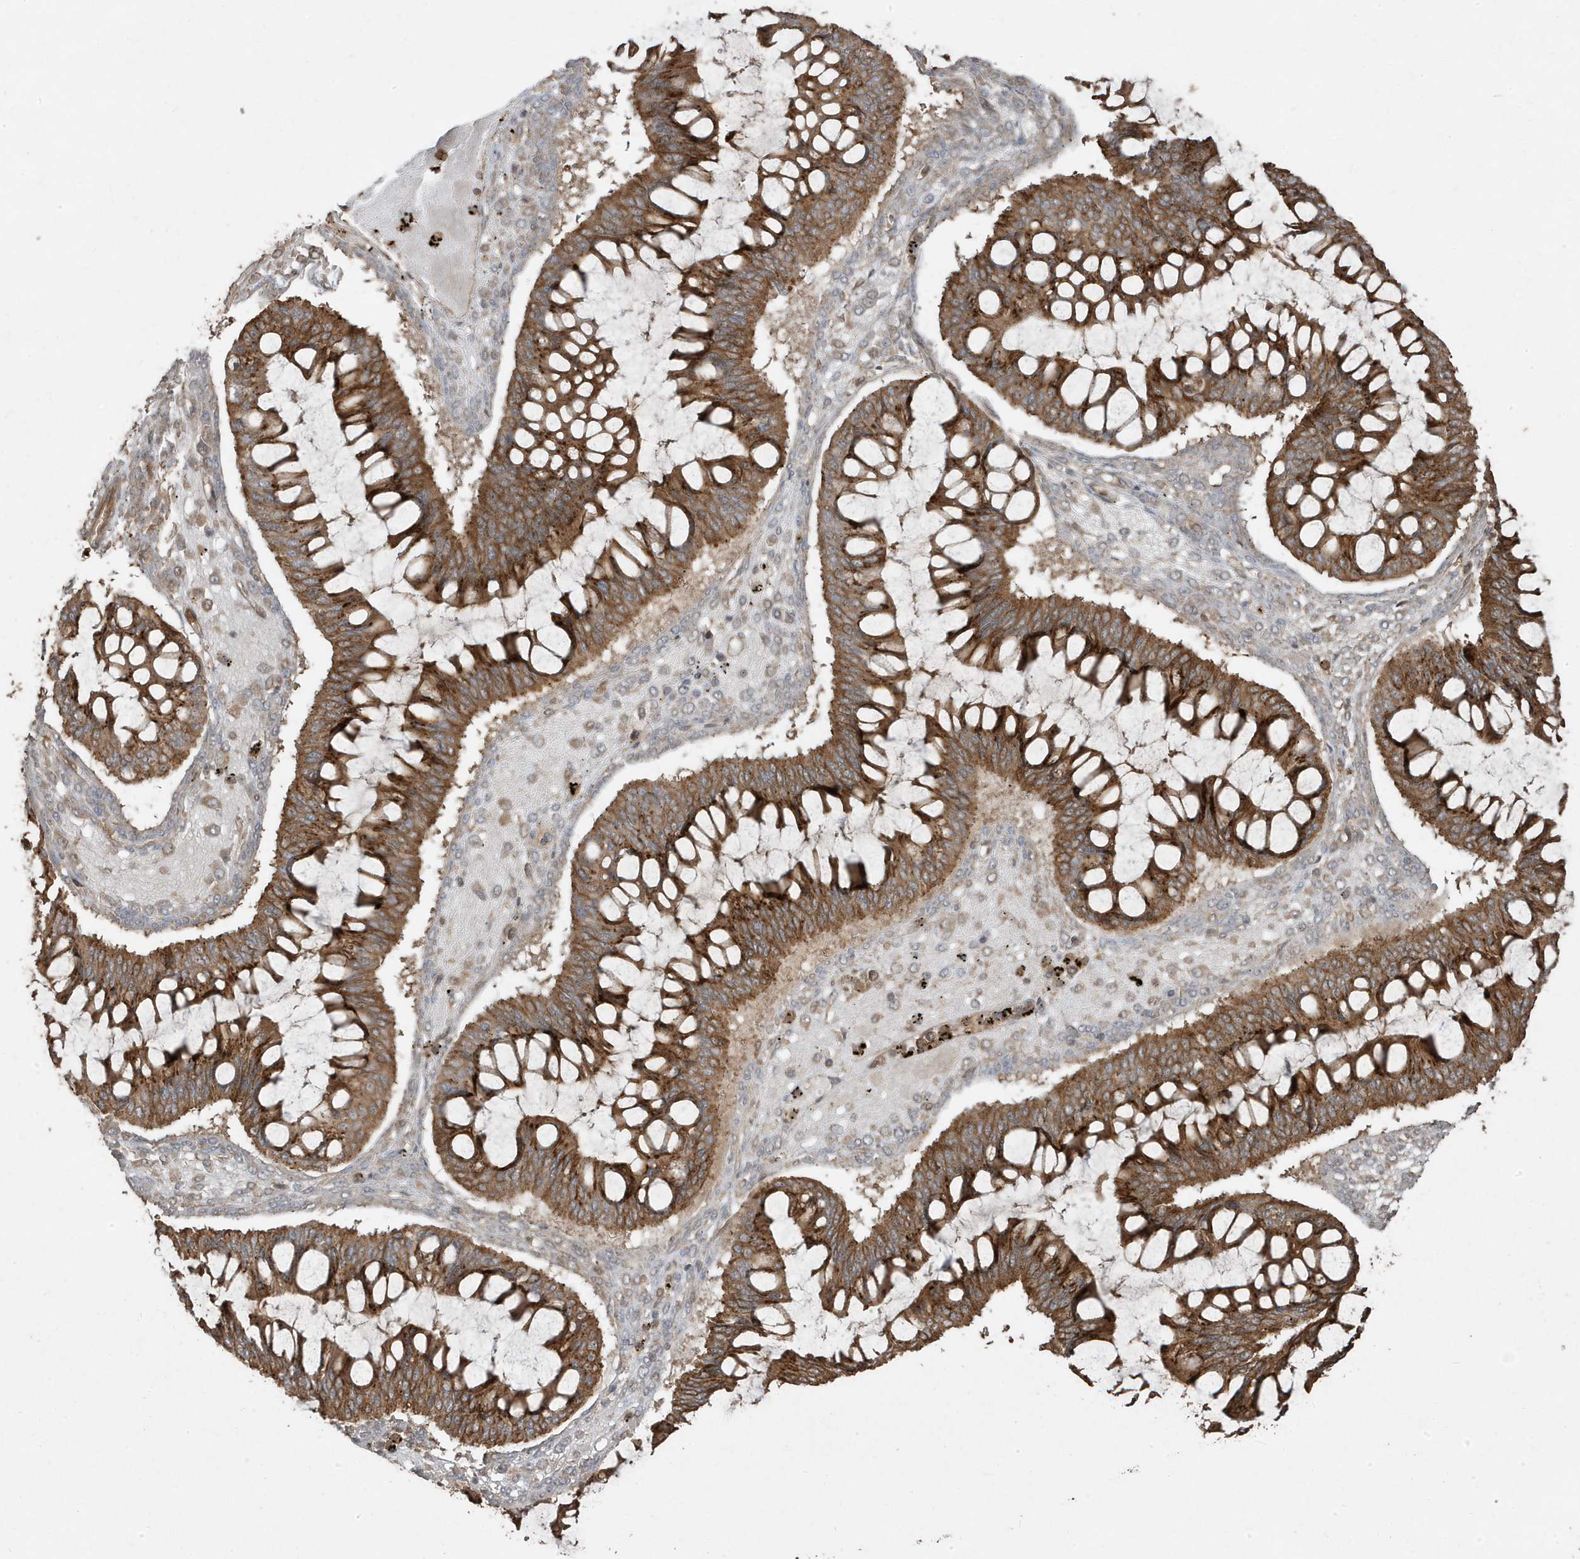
{"staining": {"intensity": "strong", "quantity": ">75%", "location": "cytoplasmic/membranous"}, "tissue": "ovarian cancer", "cell_type": "Tumor cells", "image_type": "cancer", "snomed": [{"axis": "morphology", "description": "Cystadenocarcinoma, mucinous, NOS"}, {"axis": "topography", "description": "Ovary"}], "caption": "An IHC histopathology image of neoplastic tissue is shown. Protein staining in brown highlights strong cytoplasmic/membranous positivity in ovarian mucinous cystadenocarcinoma within tumor cells.", "gene": "ASAP1", "patient": {"sex": "female", "age": 73}}